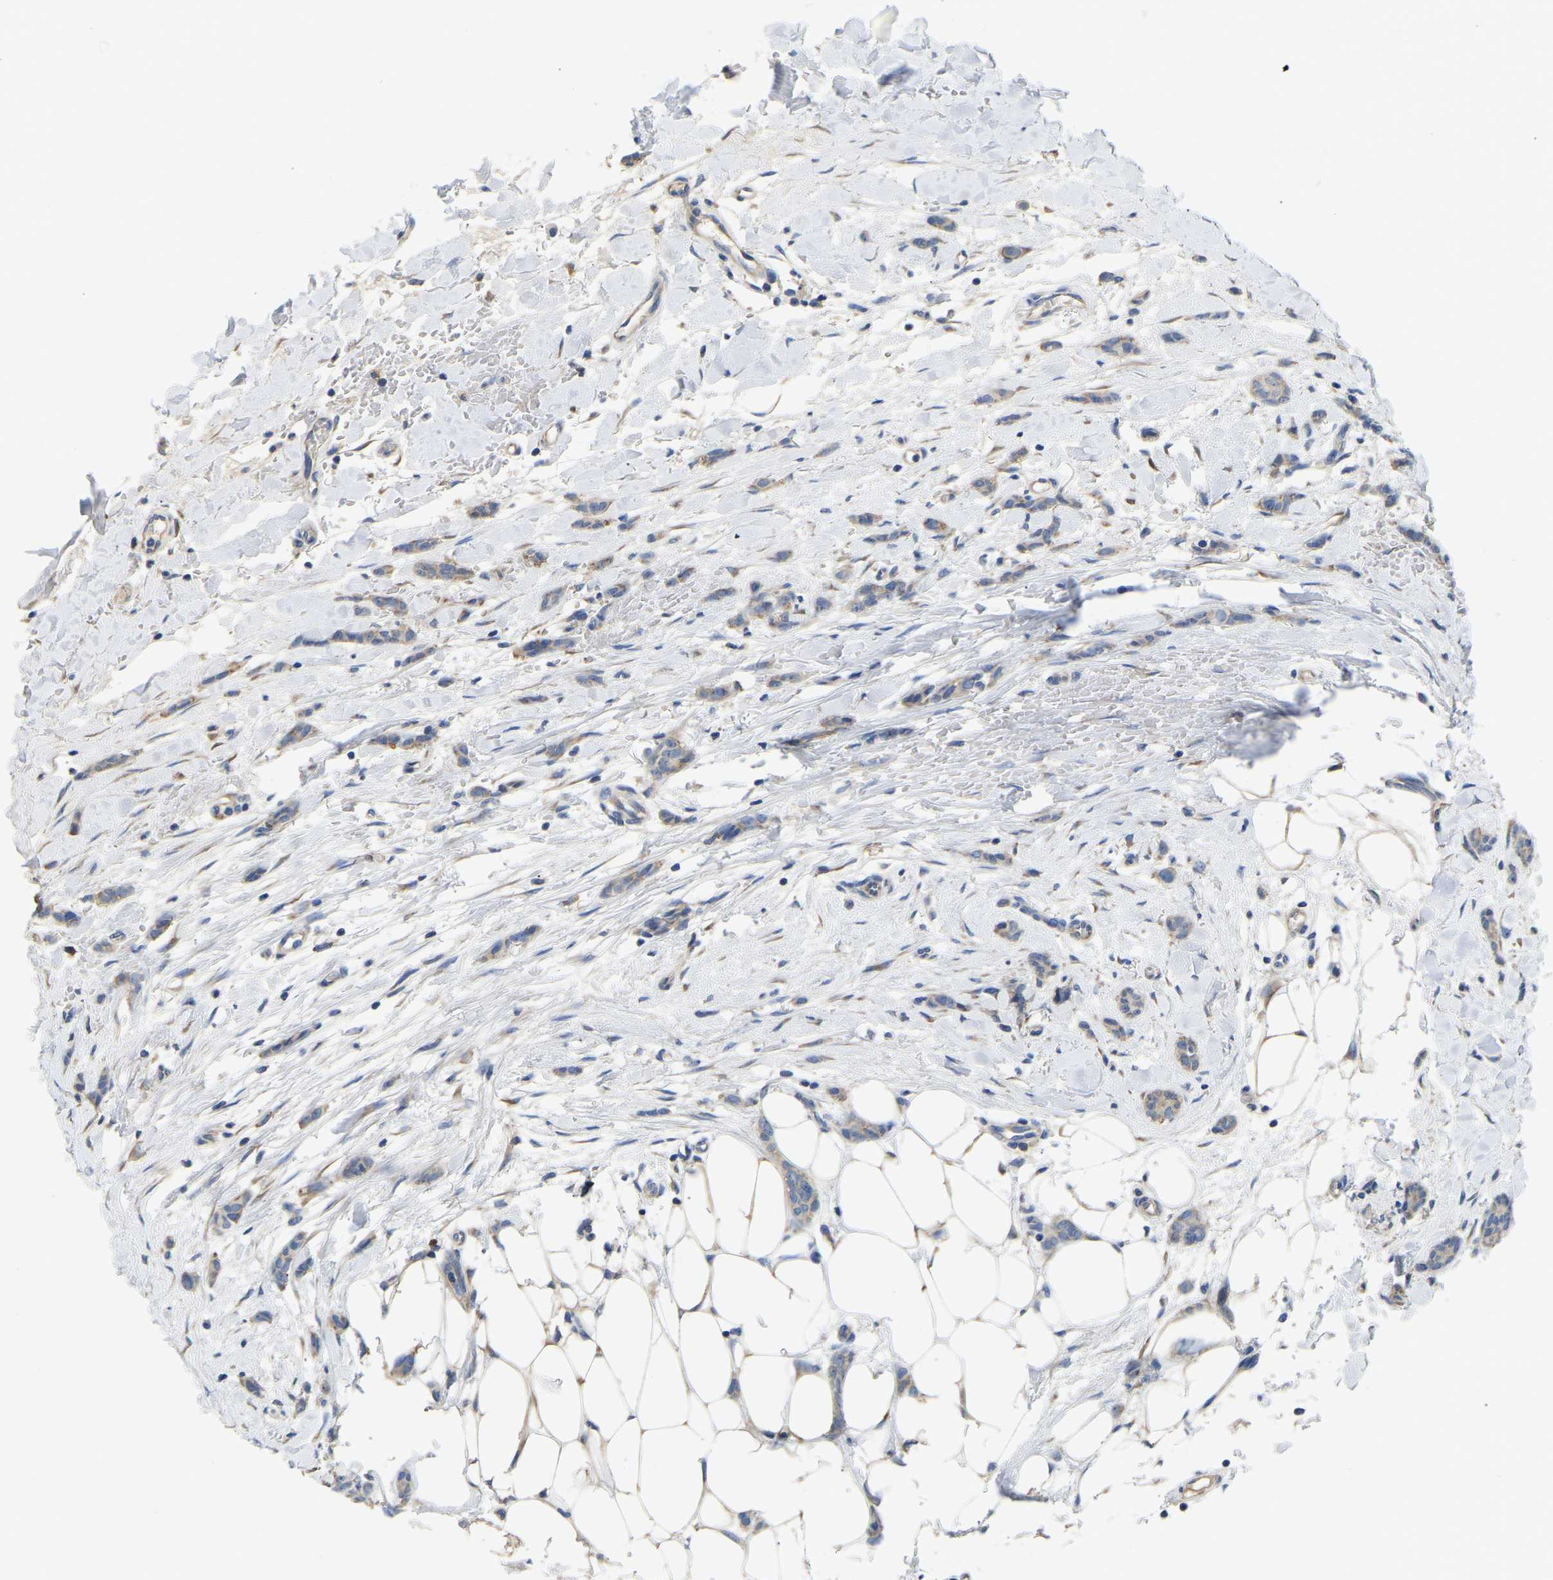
{"staining": {"intensity": "weak", "quantity": "25%-75%", "location": "cytoplasmic/membranous"}, "tissue": "breast cancer", "cell_type": "Tumor cells", "image_type": "cancer", "snomed": [{"axis": "morphology", "description": "Lobular carcinoma"}, {"axis": "topography", "description": "Skin"}, {"axis": "topography", "description": "Breast"}], "caption": "Protein expression analysis of breast cancer reveals weak cytoplasmic/membranous staining in approximately 25%-75% of tumor cells. The protein is shown in brown color, while the nuclei are stained blue.", "gene": "ABCA10", "patient": {"sex": "female", "age": 46}}